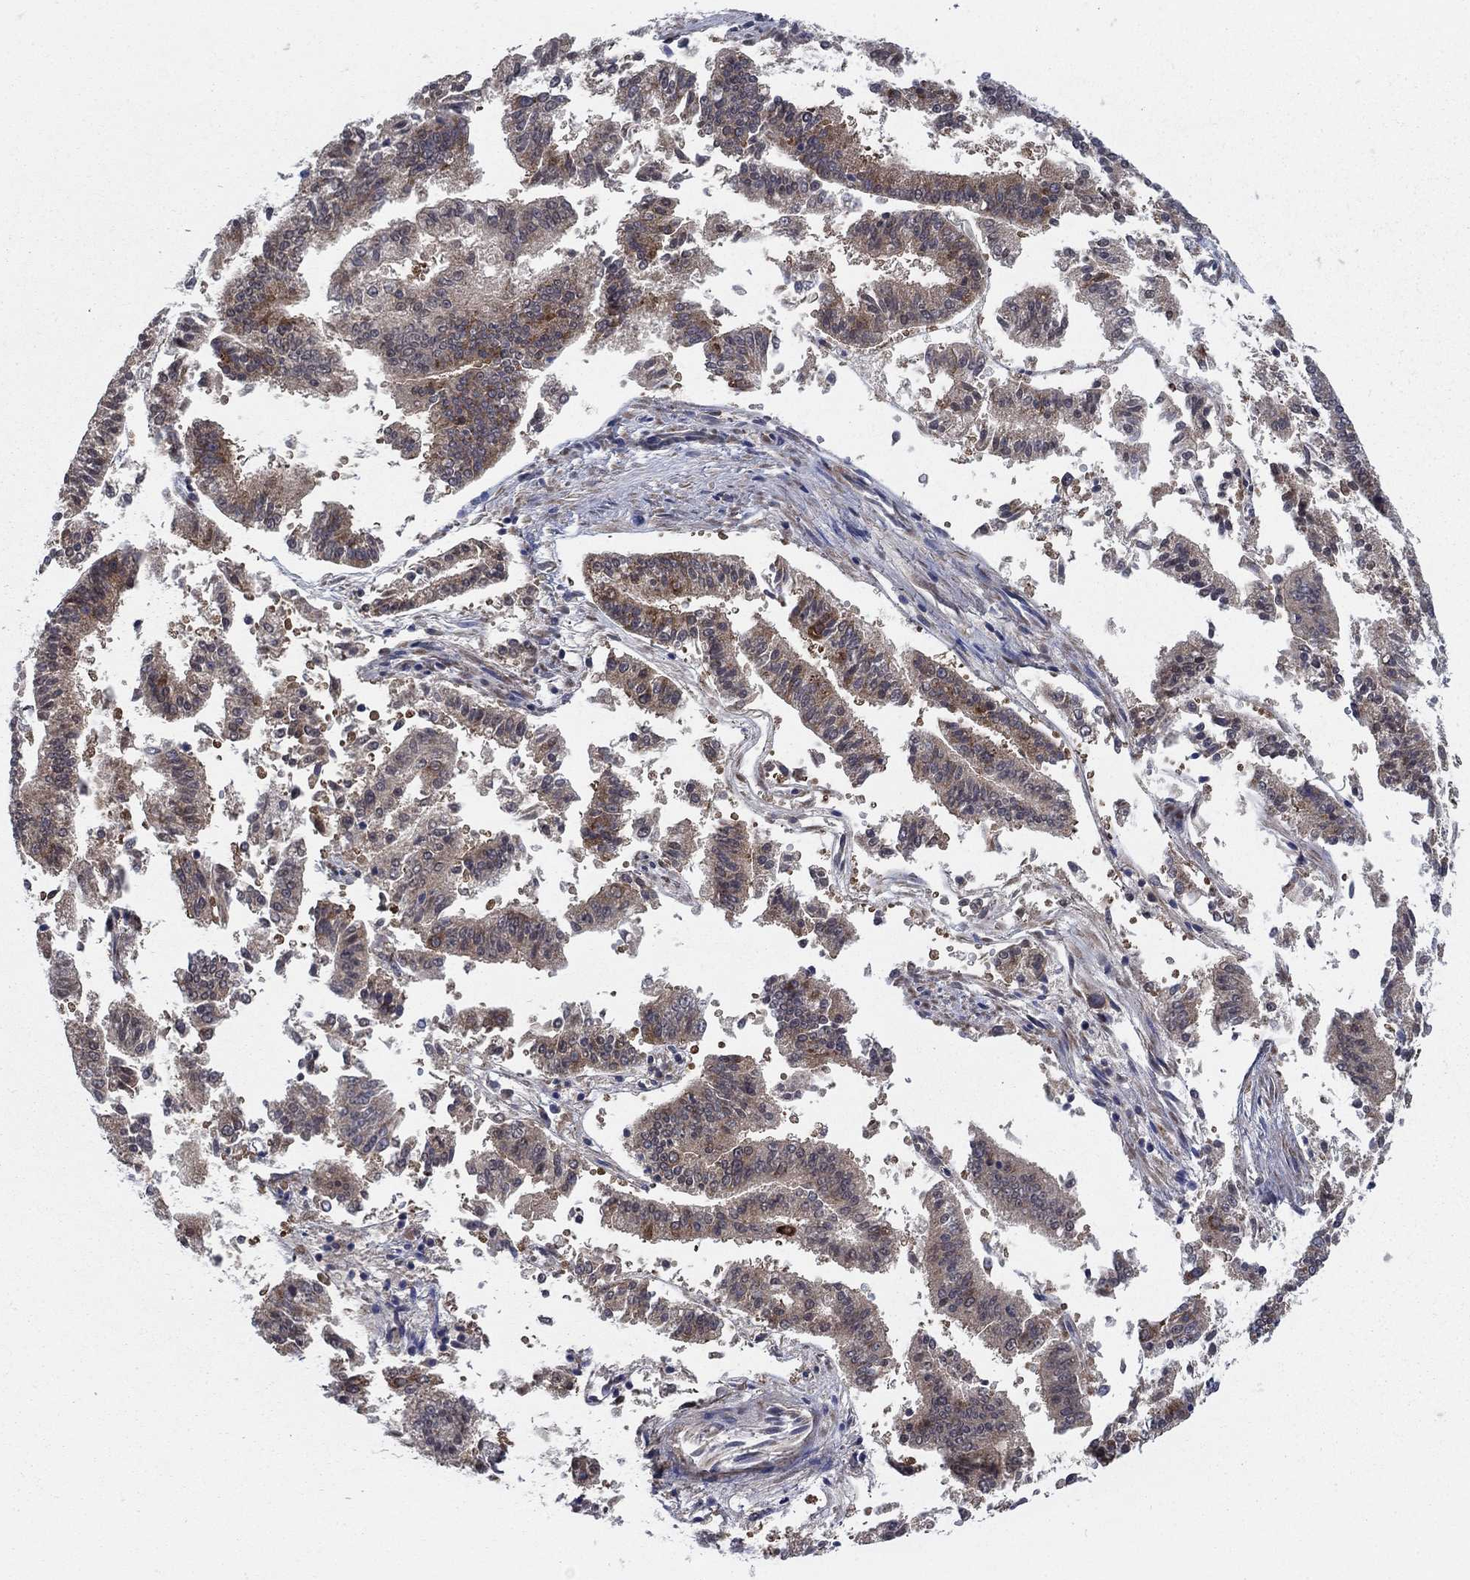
{"staining": {"intensity": "strong", "quantity": "<25%", "location": "cytoplasmic/membranous"}, "tissue": "endometrial cancer", "cell_type": "Tumor cells", "image_type": "cancer", "snomed": [{"axis": "morphology", "description": "Adenocarcinoma, NOS"}, {"axis": "topography", "description": "Endometrium"}], "caption": "Protein expression by immunohistochemistry (IHC) shows strong cytoplasmic/membranous positivity in about <25% of tumor cells in endometrial cancer.", "gene": "TMEM59", "patient": {"sex": "female", "age": 66}}